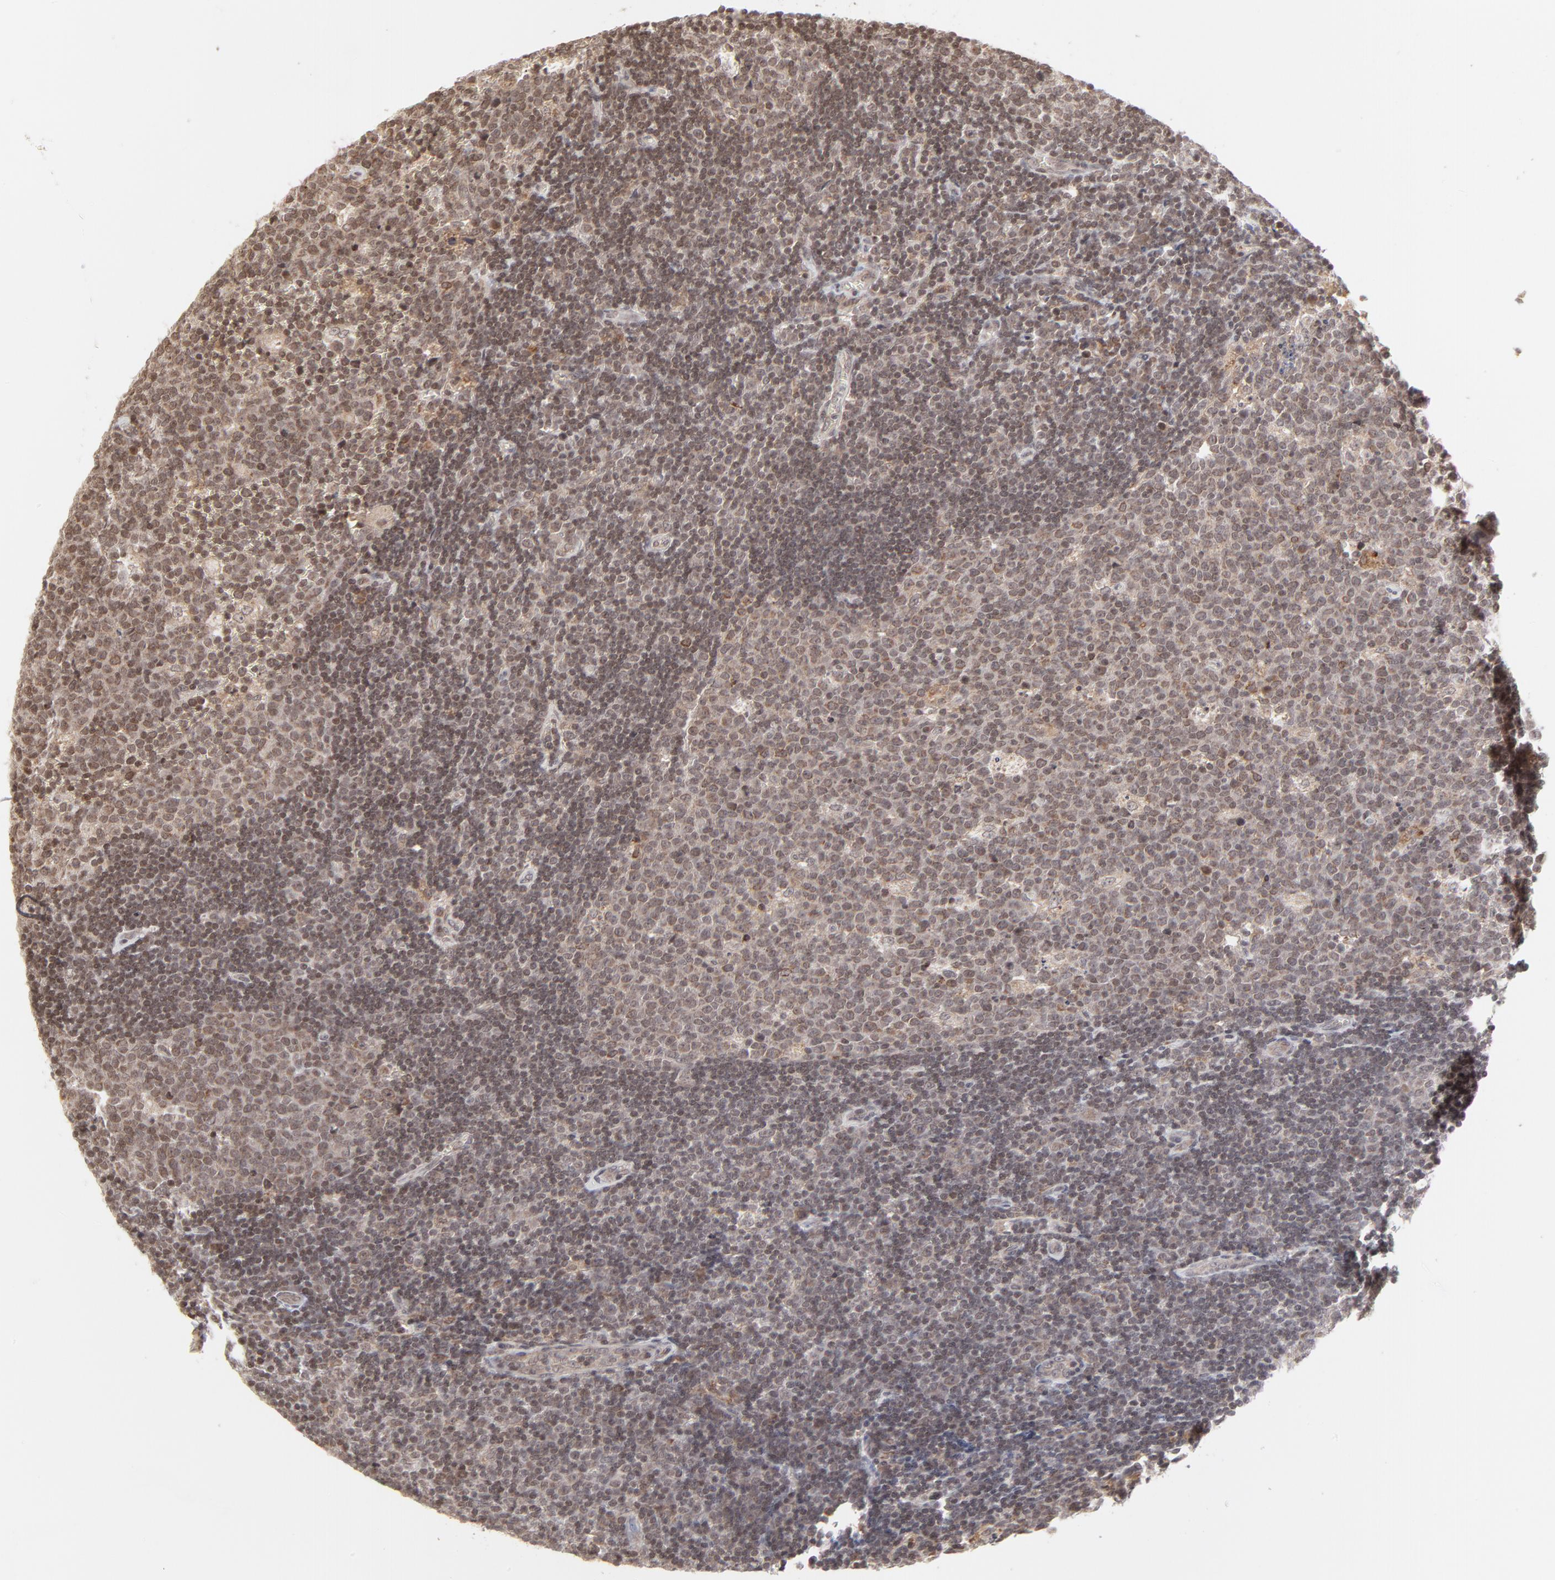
{"staining": {"intensity": "weak", "quantity": ">75%", "location": "nuclear"}, "tissue": "lymph node", "cell_type": "Germinal center cells", "image_type": "normal", "snomed": [{"axis": "morphology", "description": "Normal tissue, NOS"}, {"axis": "topography", "description": "Lymph node"}, {"axis": "topography", "description": "Salivary gland"}], "caption": "Brown immunohistochemical staining in normal human lymph node displays weak nuclear expression in approximately >75% of germinal center cells.", "gene": "ARIH1", "patient": {"sex": "male", "age": 8}}